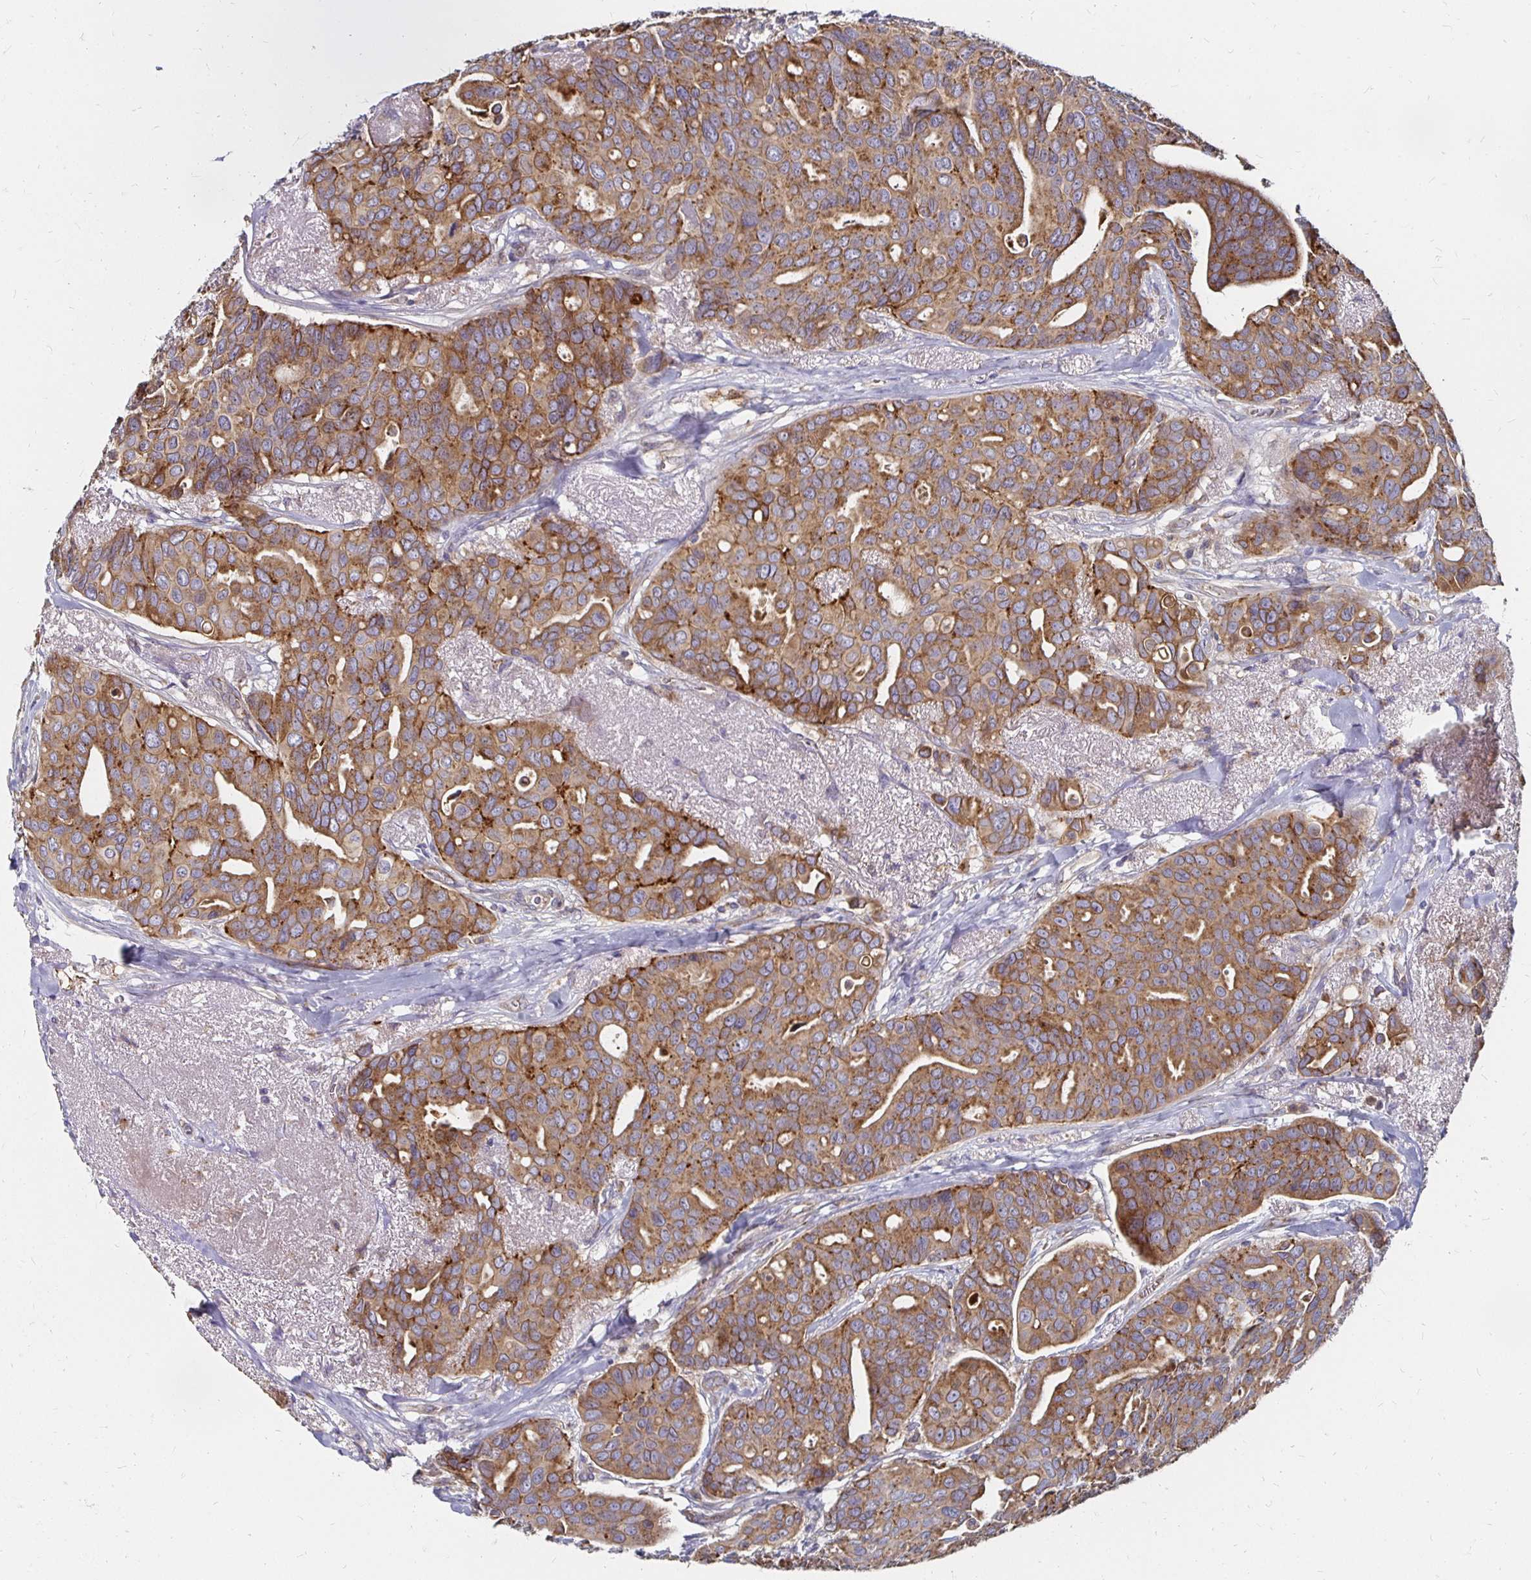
{"staining": {"intensity": "moderate", "quantity": ">75%", "location": "cytoplasmic/membranous"}, "tissue": "breast cancer", "cell_type": "Tumor cells", "image_type": "cancer", "snomed": [{"axis": "morphology", "description": "Duct carcinoma"}, {"axis": "topography", "description": "Breast"}], "caption": "This image displays immunohistochemistry (IHC) staining of human invasive ductal carcinoma (breast), with medium moderate cytoplasmic/membranous staining in approximately >75% of tumor cells.", "gene": "NCSTN", "patient": {"sex": "female", "age": 54}}